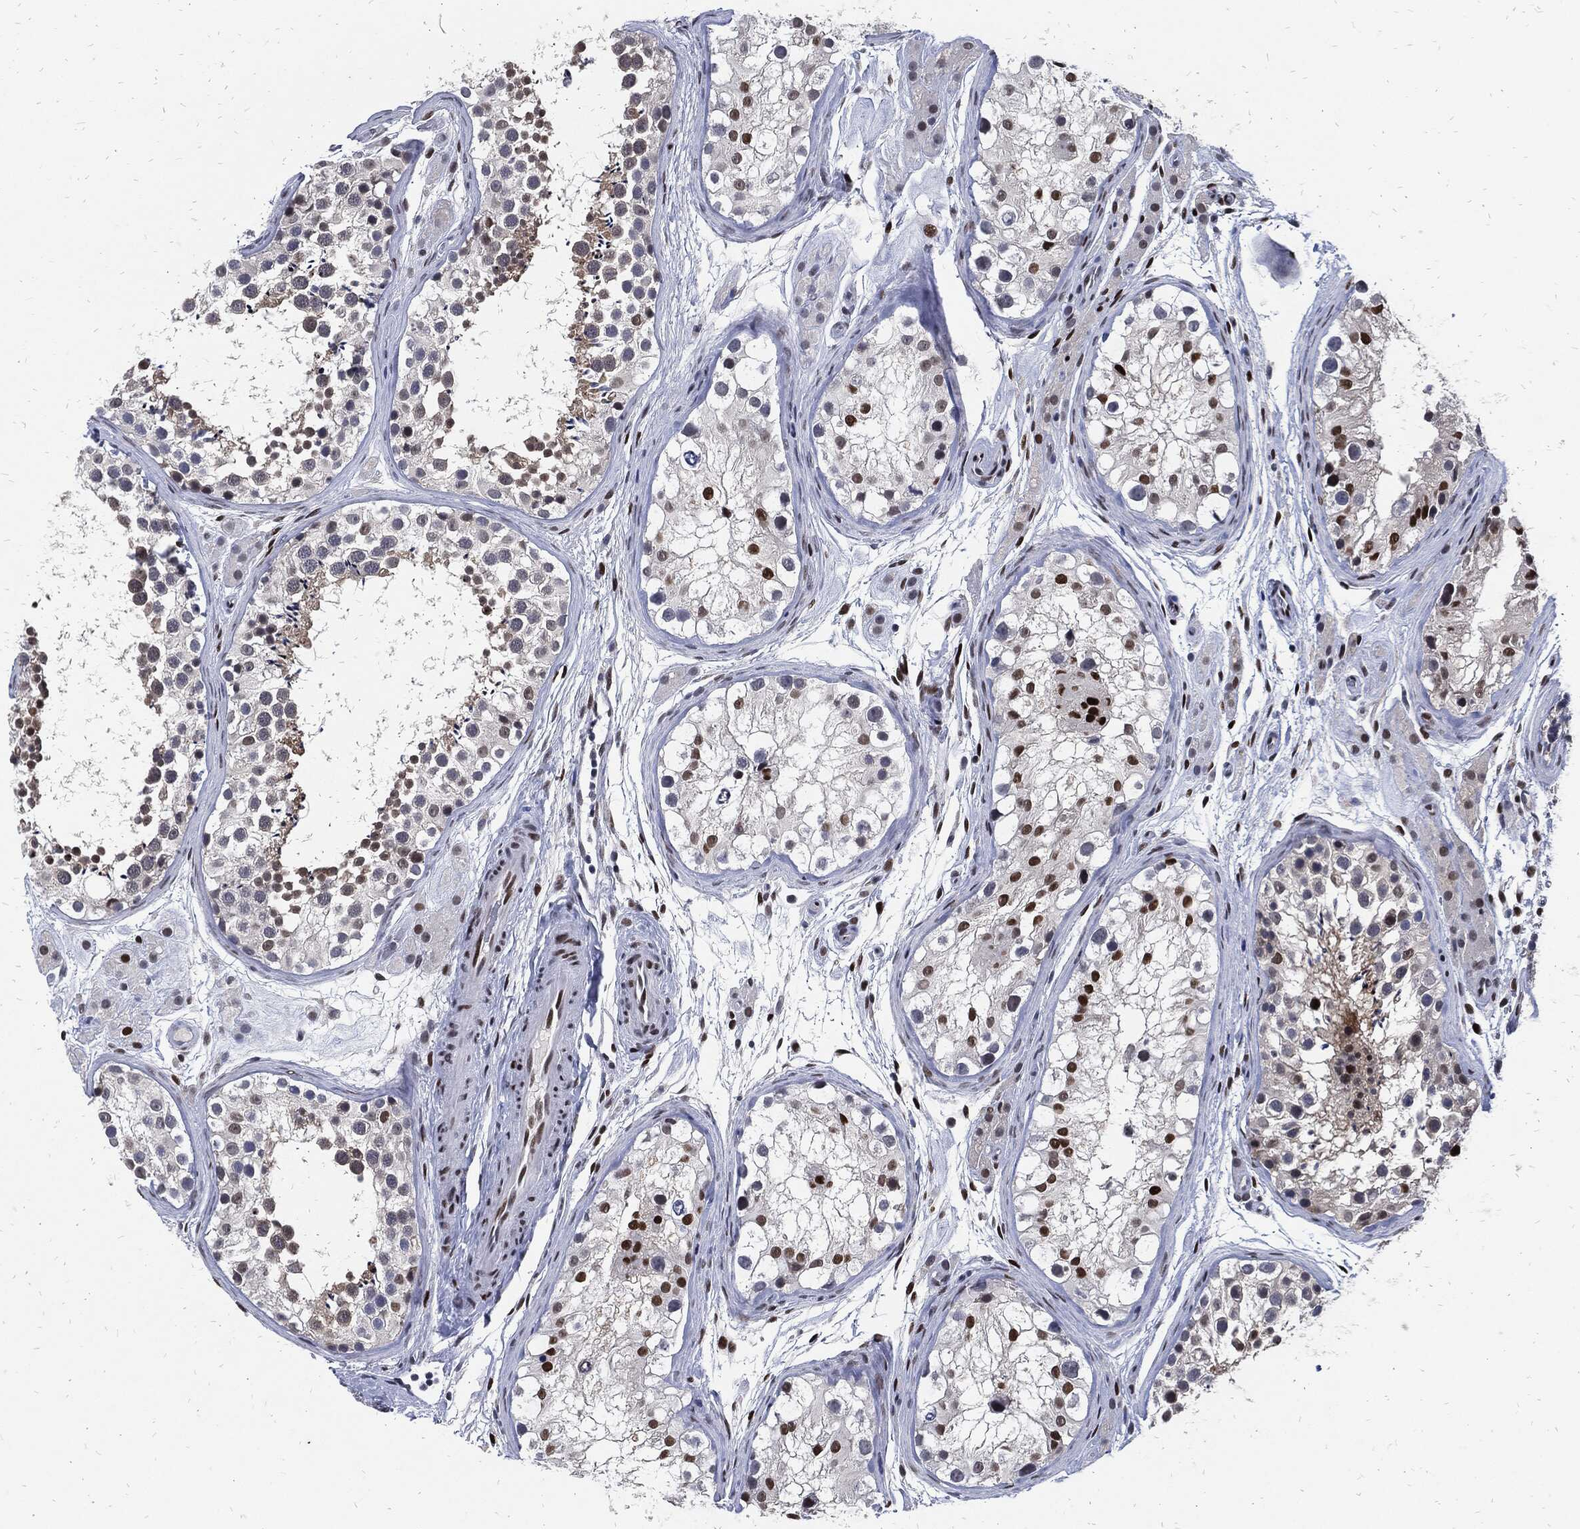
{"staining": {"intensity": "strong", "quantity": "<25%", "location": "nuclear"}, "tissue": "testis", "cell_type": "Cells in seminiferous ducts", "image_type": "normal", "snomed": [{"axis": "morphology", "description": "Normal tissue, NOS"}, {"axis": "topography", "description": "Testis"}], "caption": "This image displays immunohistochemistry (IHC) staining of benign human testis, with medium strong nuclear positivity in approximately <25% of cells in seminiferous ducts.", "gene": "JUN", "patient": {"sex": "male", "age": 31}}